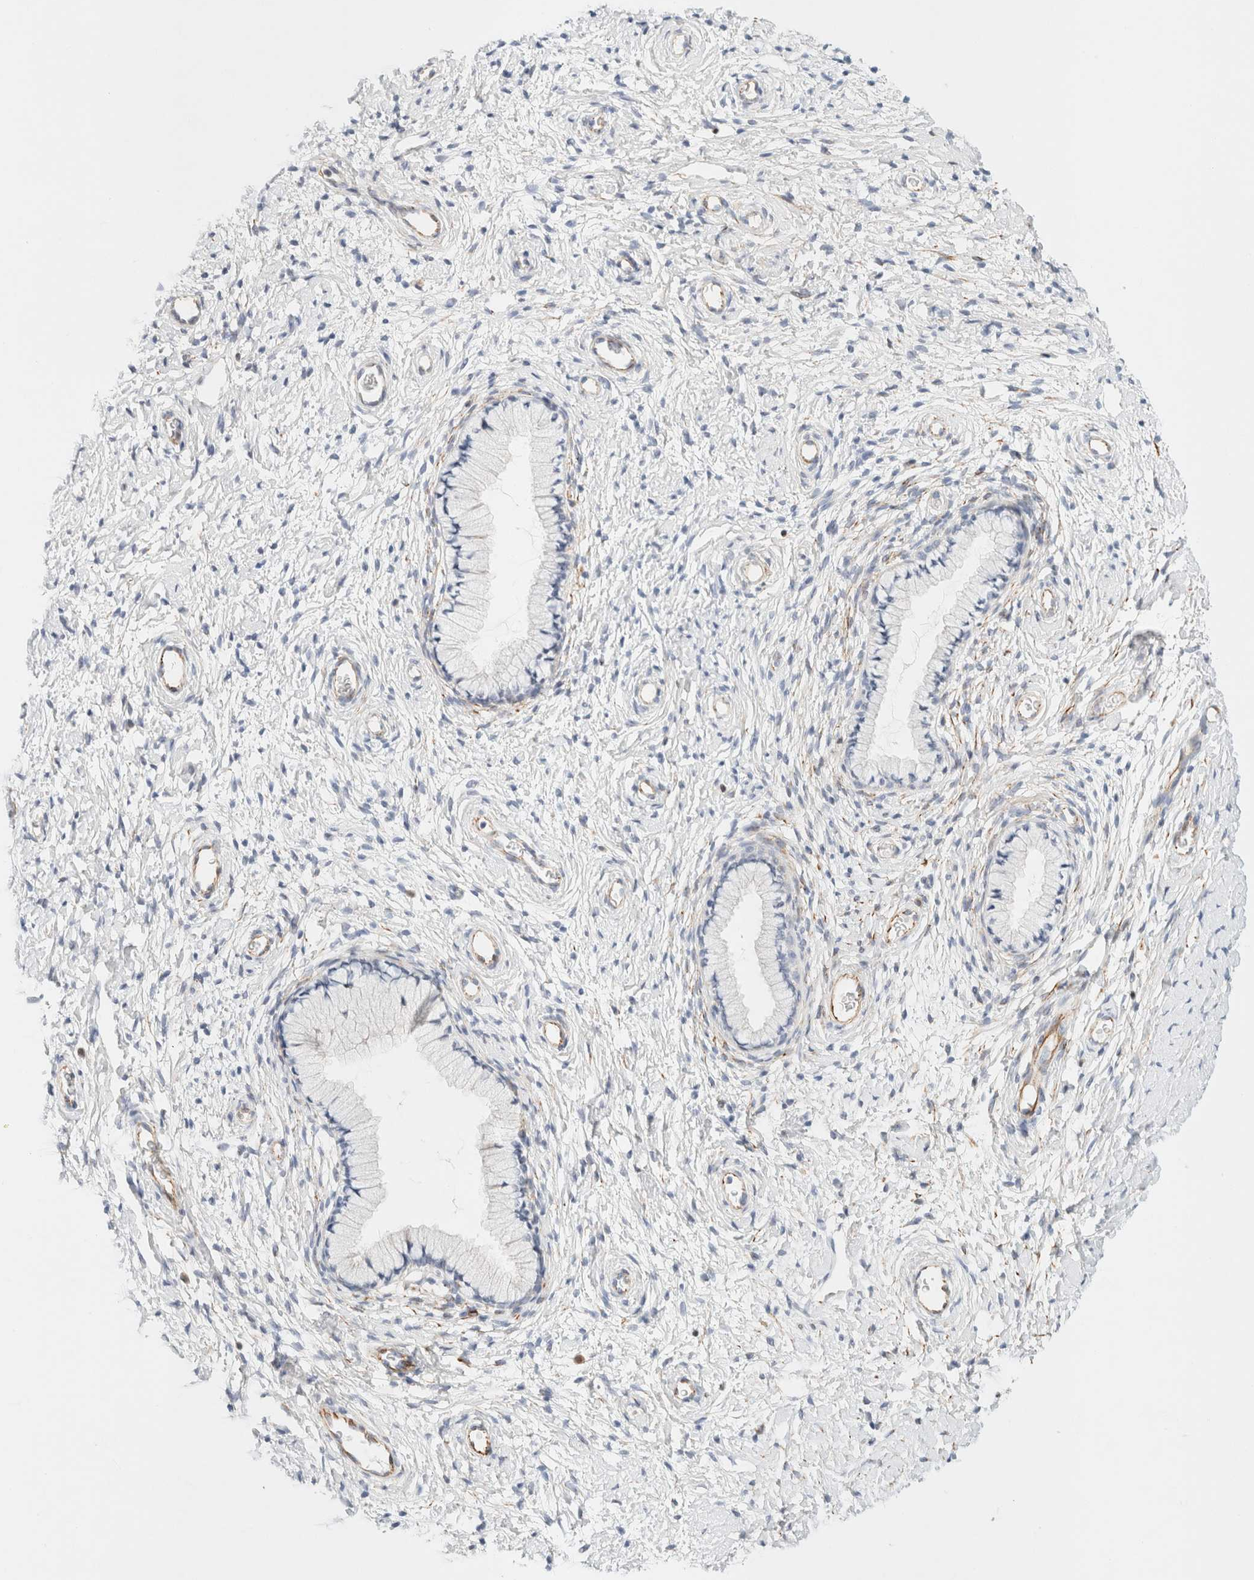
{"staining": {"intensity": "negative", "quantity": "none", "location": "none"}, "tissue": "cervix", "cell_type": "Glandular cells", "image_type": "normal", "snomed": [{"axis": "morphology", "description": "Normal tissue, NOS"}, {"axis": "topography", "description": "Cervix"}], "caption": "Glandular cells show no significant positivity in benign cervix. (Brightfield microscopy of DAB (3,3'-diaminobenzidine) immunohistochemistry (IHC) at high magnification).", "gene": "SLC25A48", "patient": {"sex": "female", "age": 72}}